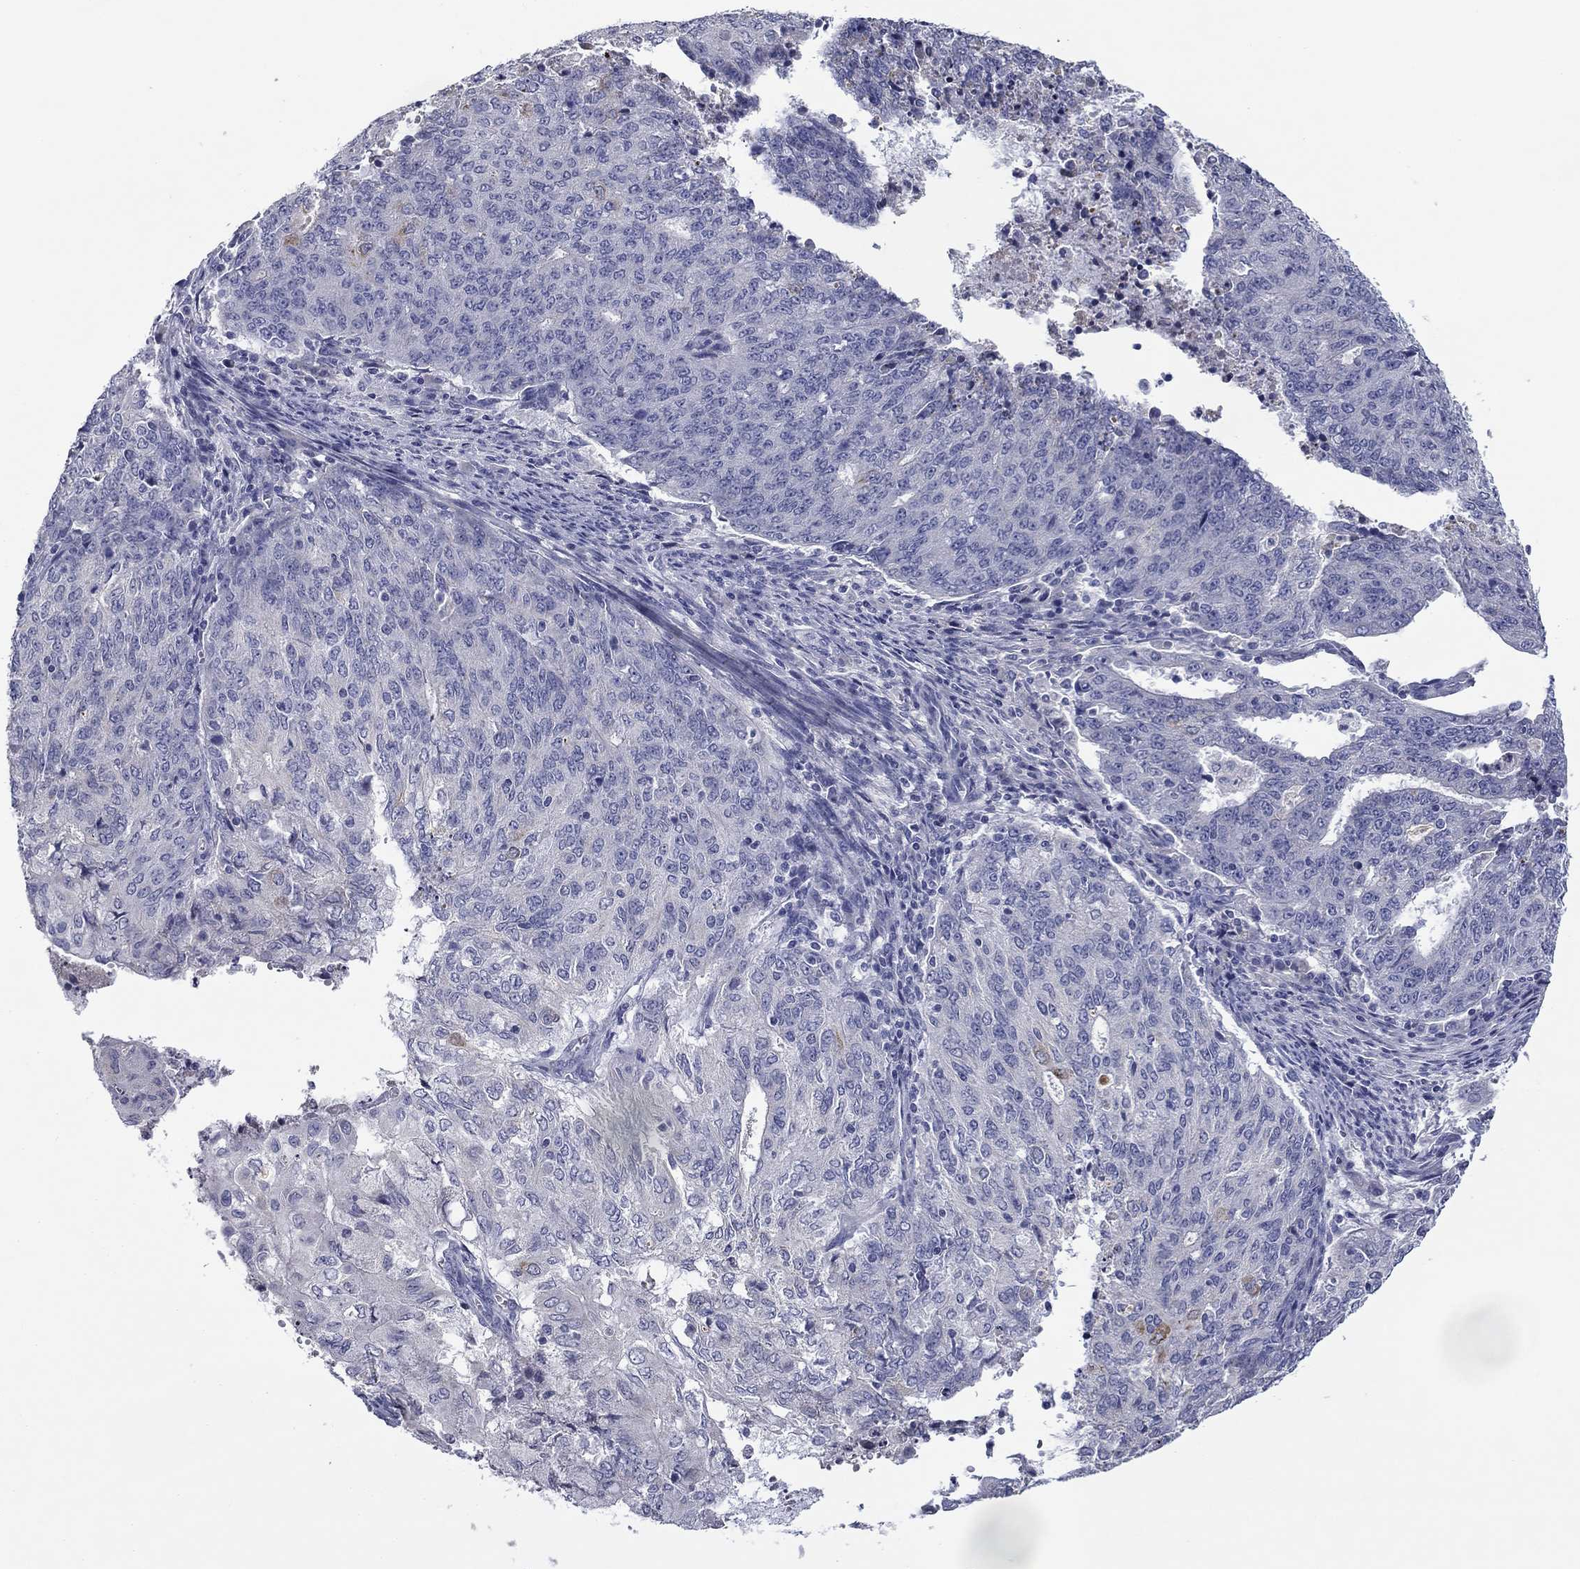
{"staining": {"intensity": "negative", "quantity": "none", "location": "none"}, "tissue": "endometrial cancer", "cell_type": "Tumor cells", "image_type": "cancer", "snomed": [{"axis": "morphology", "description": "Adenocarcinoma, NOS"}, {"axis": "topography", "description": "Endometrium"}], "caption": "High magnification brightfield microscopy of endometrial cancer (adenocarcinoma) stained with DAB (brown) and counterstained with hematoxylin (blue): tumor cells show no significant expression.", "gene": "SPATA7", "patient": {"sex": "female", "age": 82}}